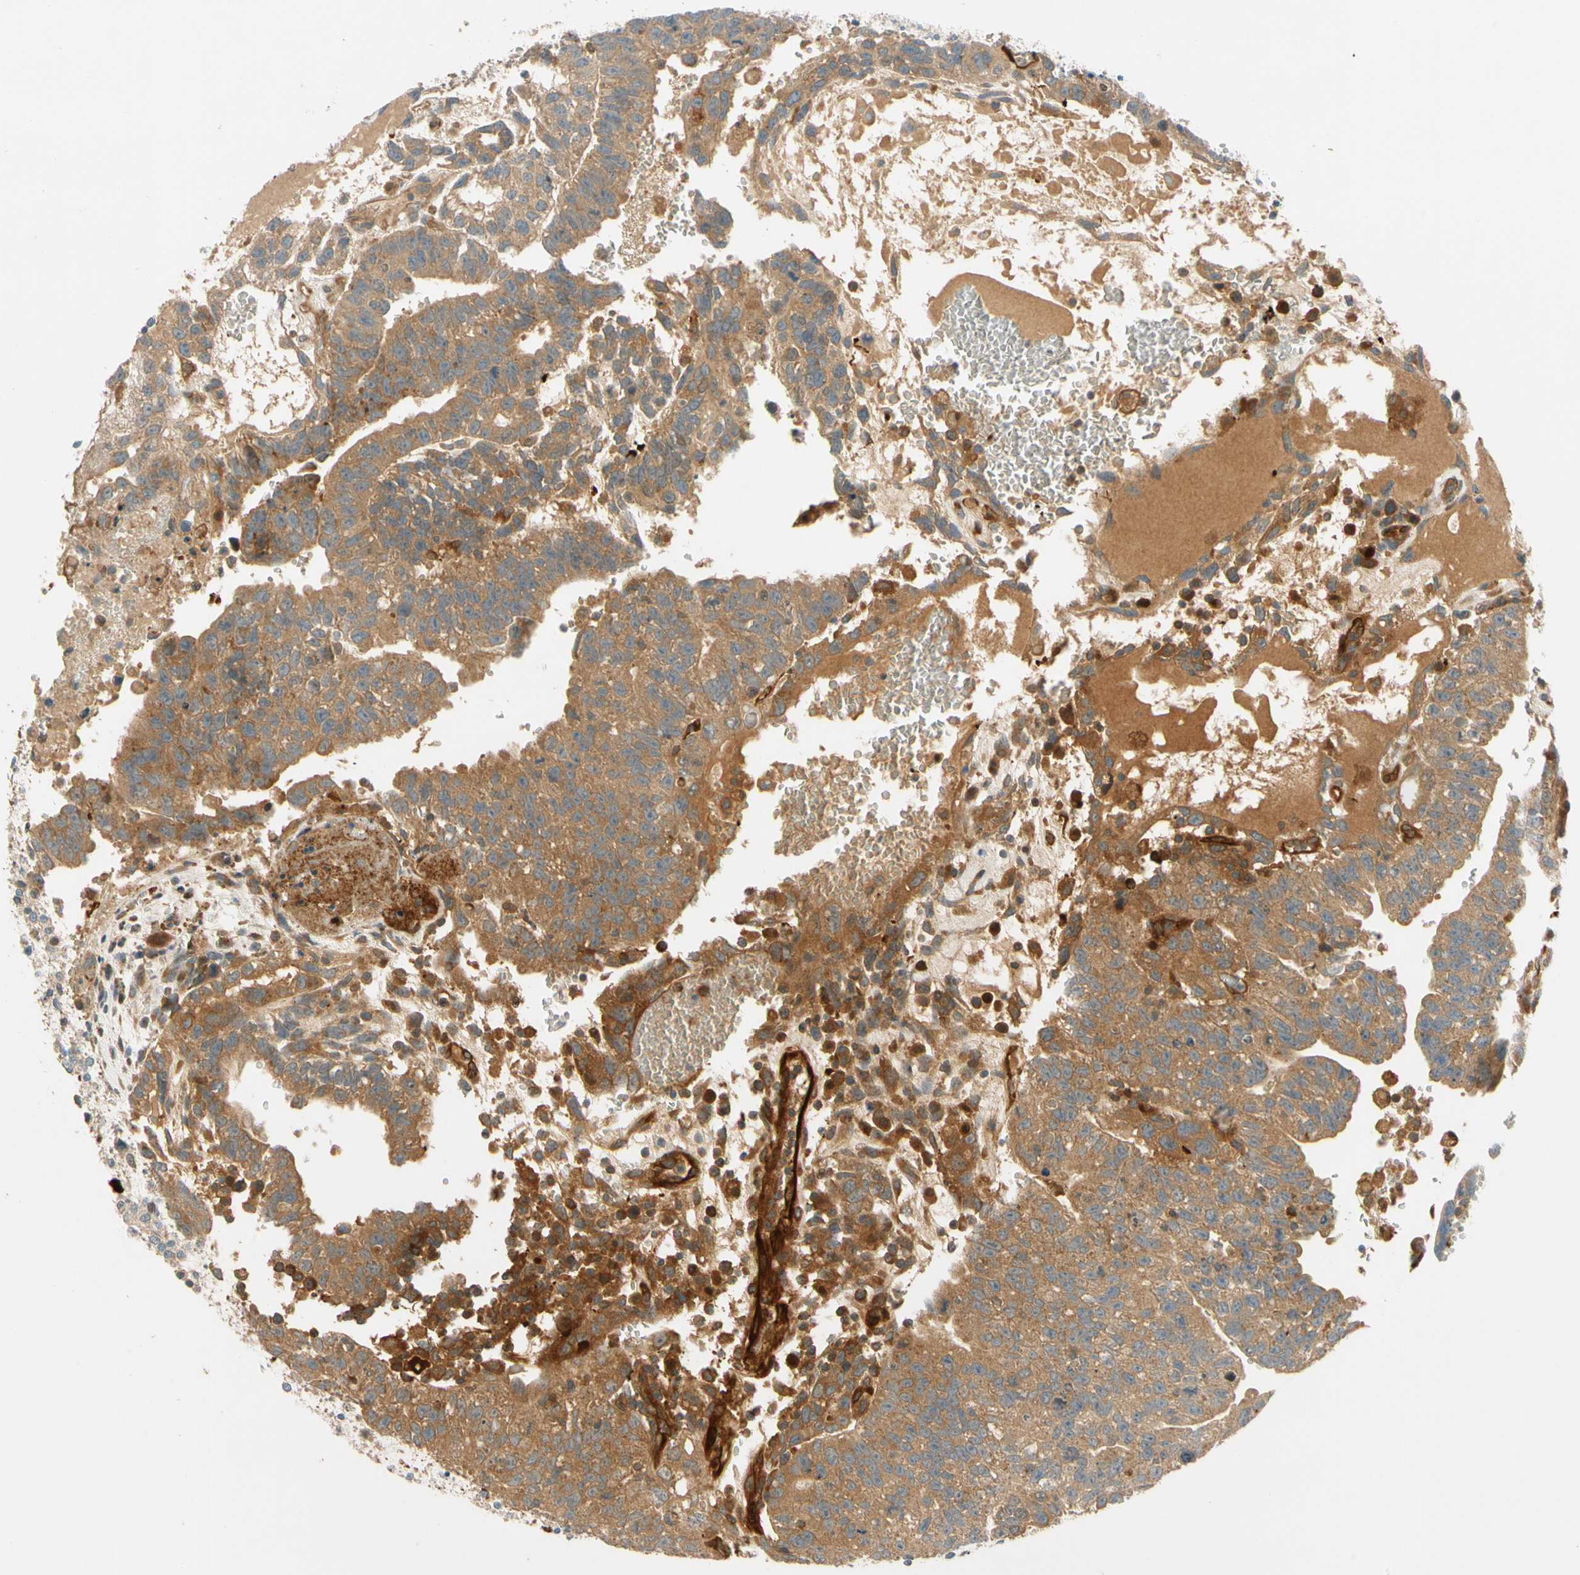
{"staining": {"intensity": "moderate", "quantity": ">75%", "location": "cytoplasmic/membranous"}, "tissue": "testis cancer", "cell_type": "Tumor cells", "image_type": "cancer", "snomed": [{"axis": "morphology", "description": "Seminoma, NOS"}, {"axis": "morphology", "description": "Carcinoma, Embryonal, NOS"}, {"axis": "topography", "description": "Testis"}], "caption": "Immunohistochemistry (IHC) histopathology image of neoplastic tissue: testis seminoma stained using immunohistochemistry displays medium levels of moderate protein expression localized specifically in the cytoplasmic/membranous of tumor cells, appearing as a cytoplasmic/membranous brown color.", "gene": "PARP14", "patient": {"sex": "male", "age": 52}}